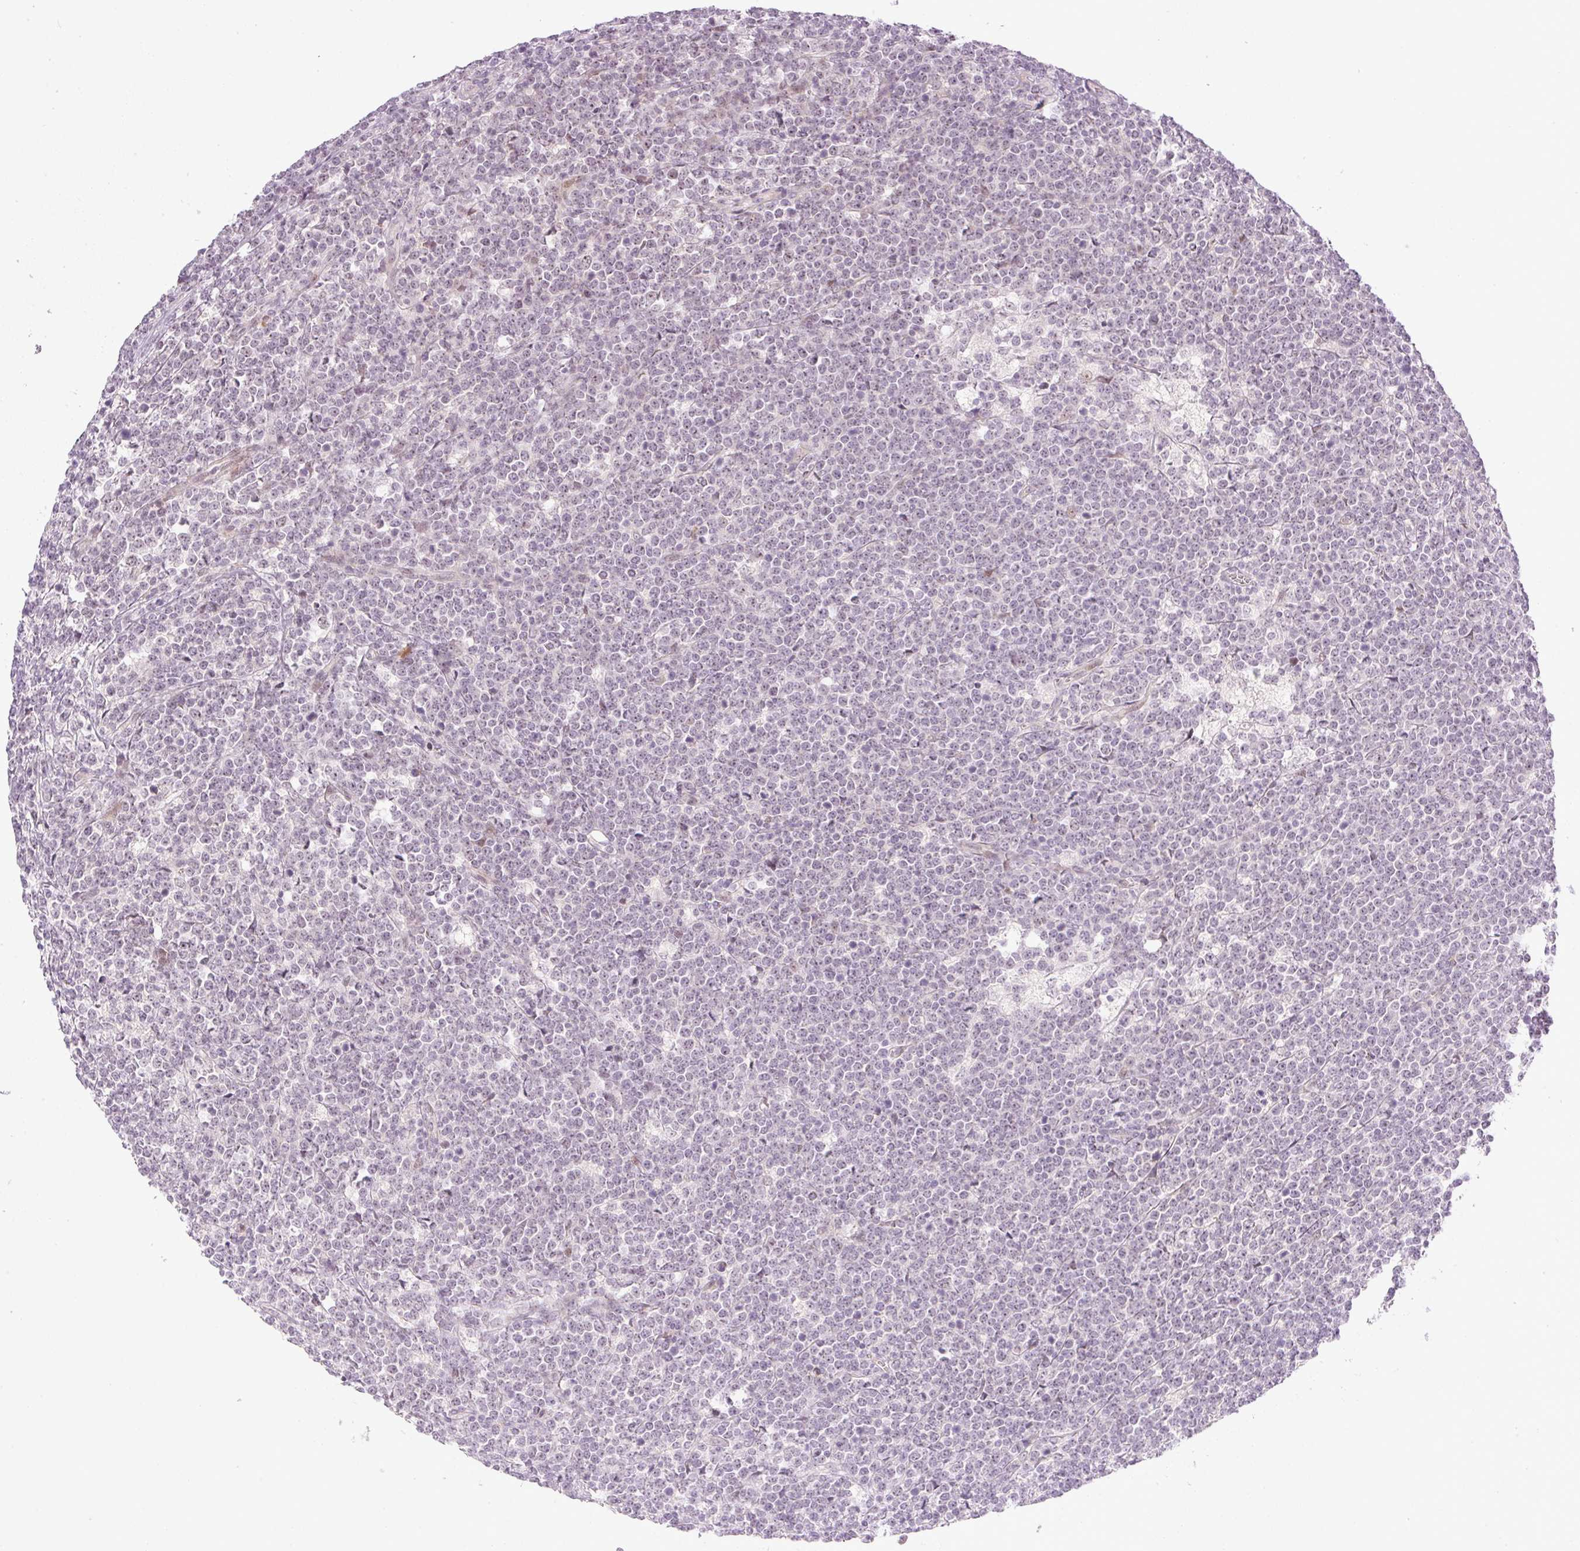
{"staining": {"intensity": "weak", "quantity": "<25%", "location": "nuclear"}, "tissue": "lymphoma", "cell_type": "Tumor cells", "image_type": "cancer", "snomed": [{"axis": "morphology", "description": "Malignant lymphoma, non-Hodgkin's type, High grade"}, {"axis": "topography", "description": "Small intestine"}], "caption": "This is a micrograph of immunohistochemistry (IHC) staining of high-grade malignant lymphoma, non-Hodgkin's type, which shows no positivity in tumor cells.", "gene": "AAR2", "patient": {"sex": "male", "age": 8}}